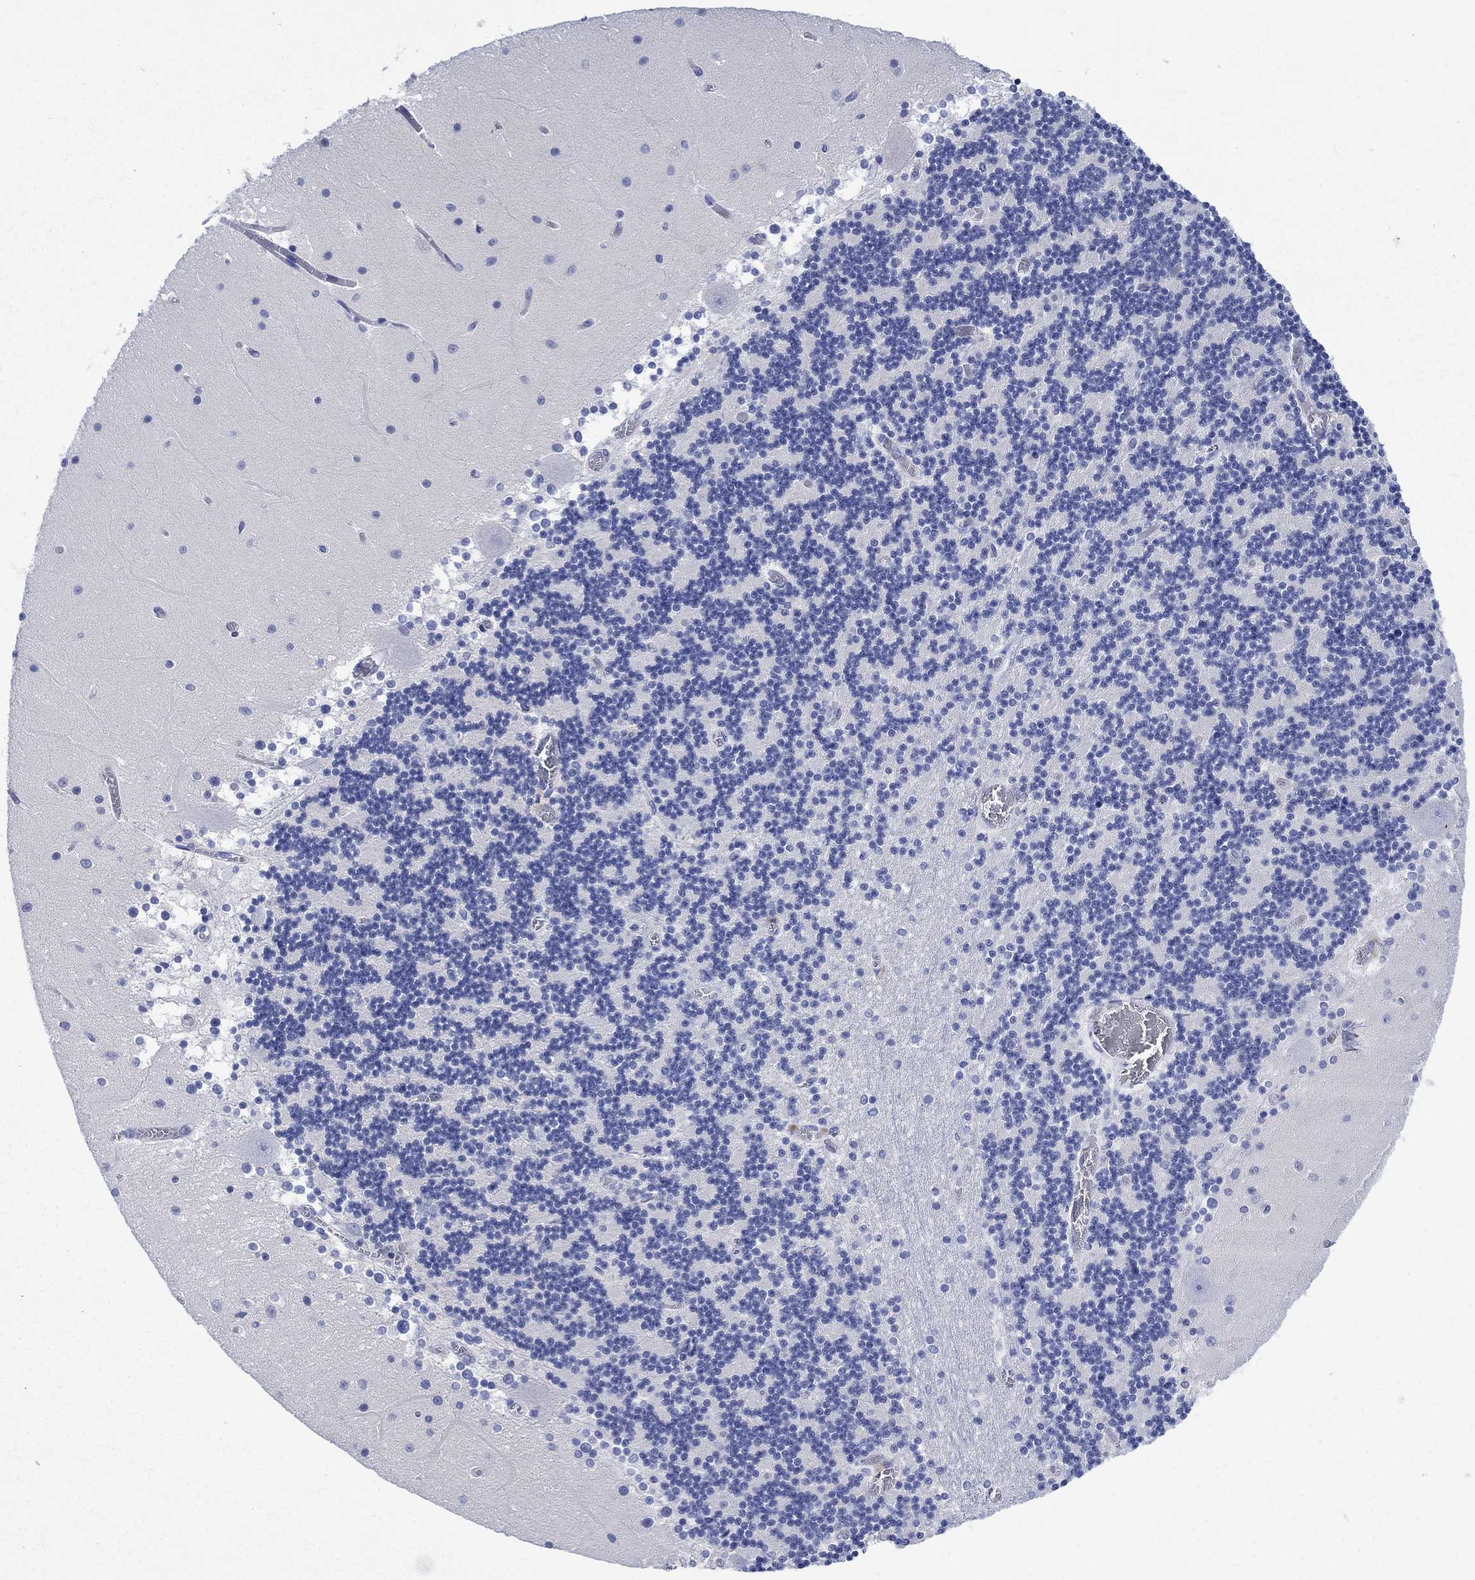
{"staining": {"intensity": "negative", "quantity": "none", "location": "none"}, "tissue": "cerebellum", "cell_type": "Cells in granular layer", "image_type": "normal", "snomed": [{"axis": "morphology", "description": "Normal tissue, NOS"}, {"axis": "topography", "description": "Cerebellum"}], "caption": "Immunohistochemistry photomicrograph of normal cerebellum: cerebellum stained with DAB displays no significant protein positivity in cells in granular layer.", "gene": "CACNG3", "patient": {"sex": "female", "age": 28}}